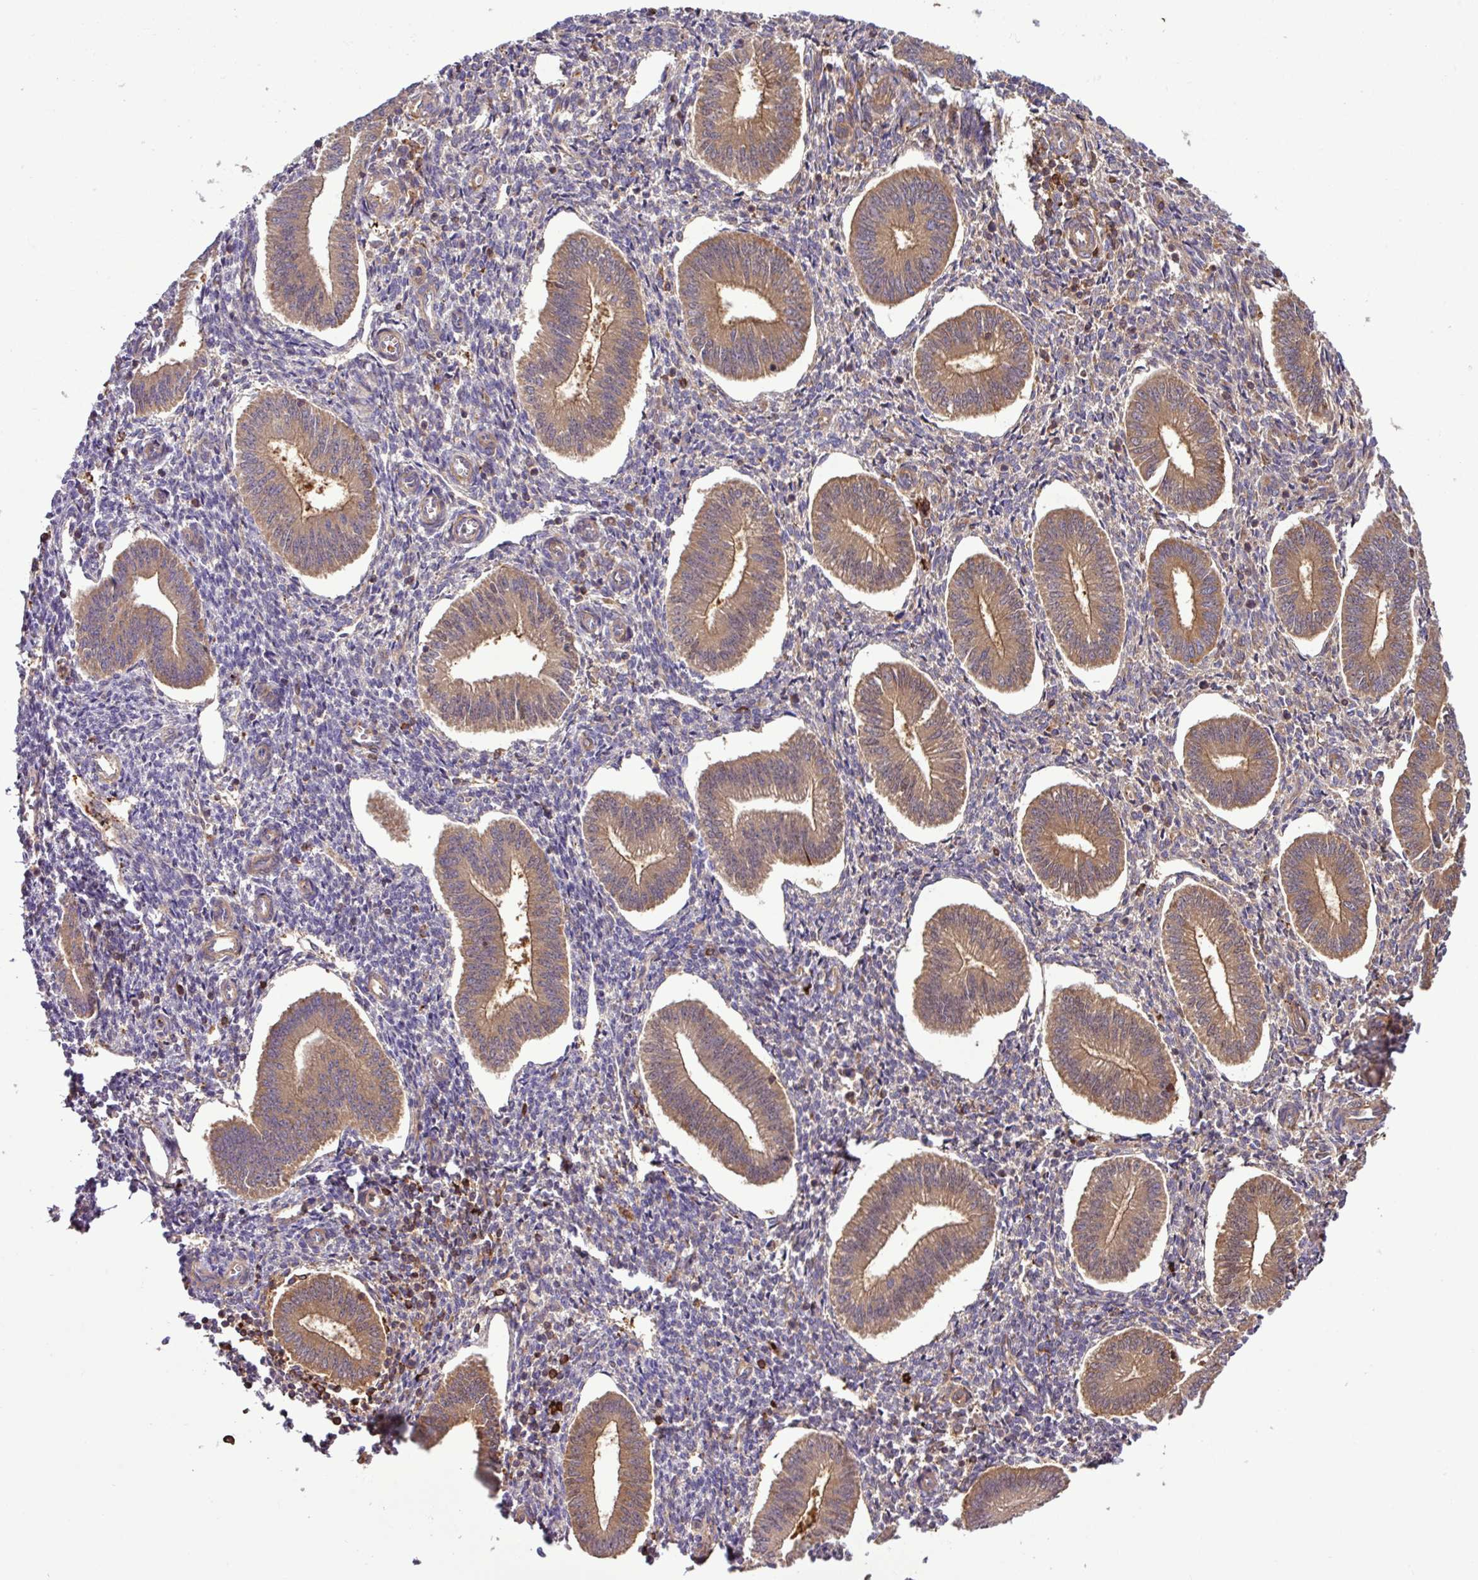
{"staining": {"intensity": "moderate", "quantity": "<25%", "location": "cytoplasmic/membranous"}, "tissue": "endometrium", "cell_type": "Cells in endometrial stroma", "image_type": "normal", "snomed": [{"axis": "morphology", "description": "Normal tissue, NOS"}, {"axis": "topography", "description": "Endometrium"}], "caption": "Protein expression analysis of benign endometrium exhibits moderate cytoplasmic/membranous staining in about <25% of cells in endometrial stroma.", "gene": "PGAP6", "patient": {"sex": "female", "age": 34}}